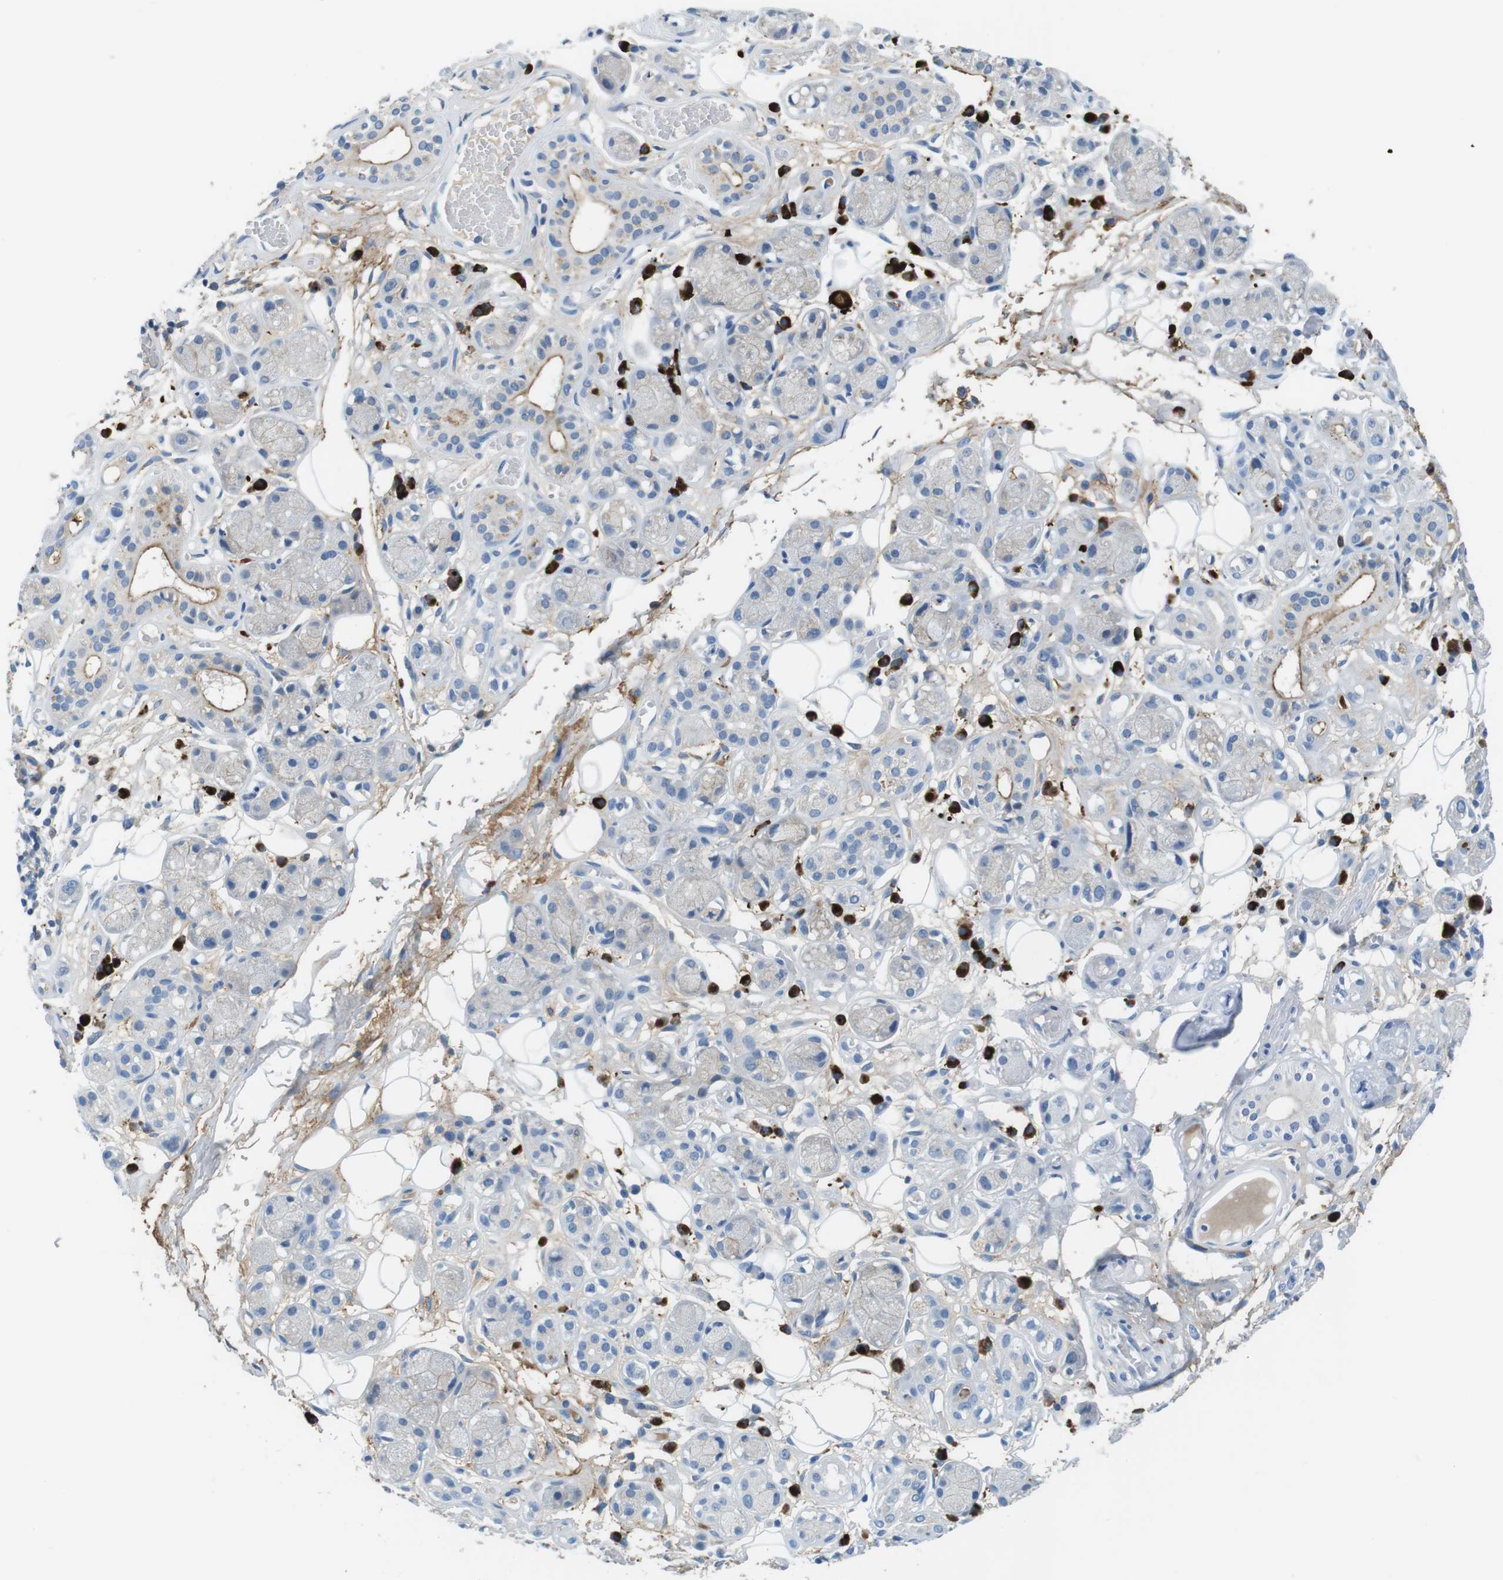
{"staining": {"intensity": "negative", "quantity": "none", "location": "none"}, "tissue": "adipose tissue", "cell_type": "Adipocytes", "image_type": "normal", "snomed": [{"axis": "morphology", "description": "Normal tissue, NOS"}, {"axis": "morphology", "description": "Inflammation, NOS"}, {"axis": "topography", "description": "Vascular tissue"}, {"axis": "topography", "description": "Salivary gland"}], "caption": "High power microscopy photomicrograph of an immunohistochemistry (IHC) image of normal adipose tissue, revealing no significant expression in adipocytes.", "gene": "SLC35A3", "patient": {"sex": "female", "age": 75}}